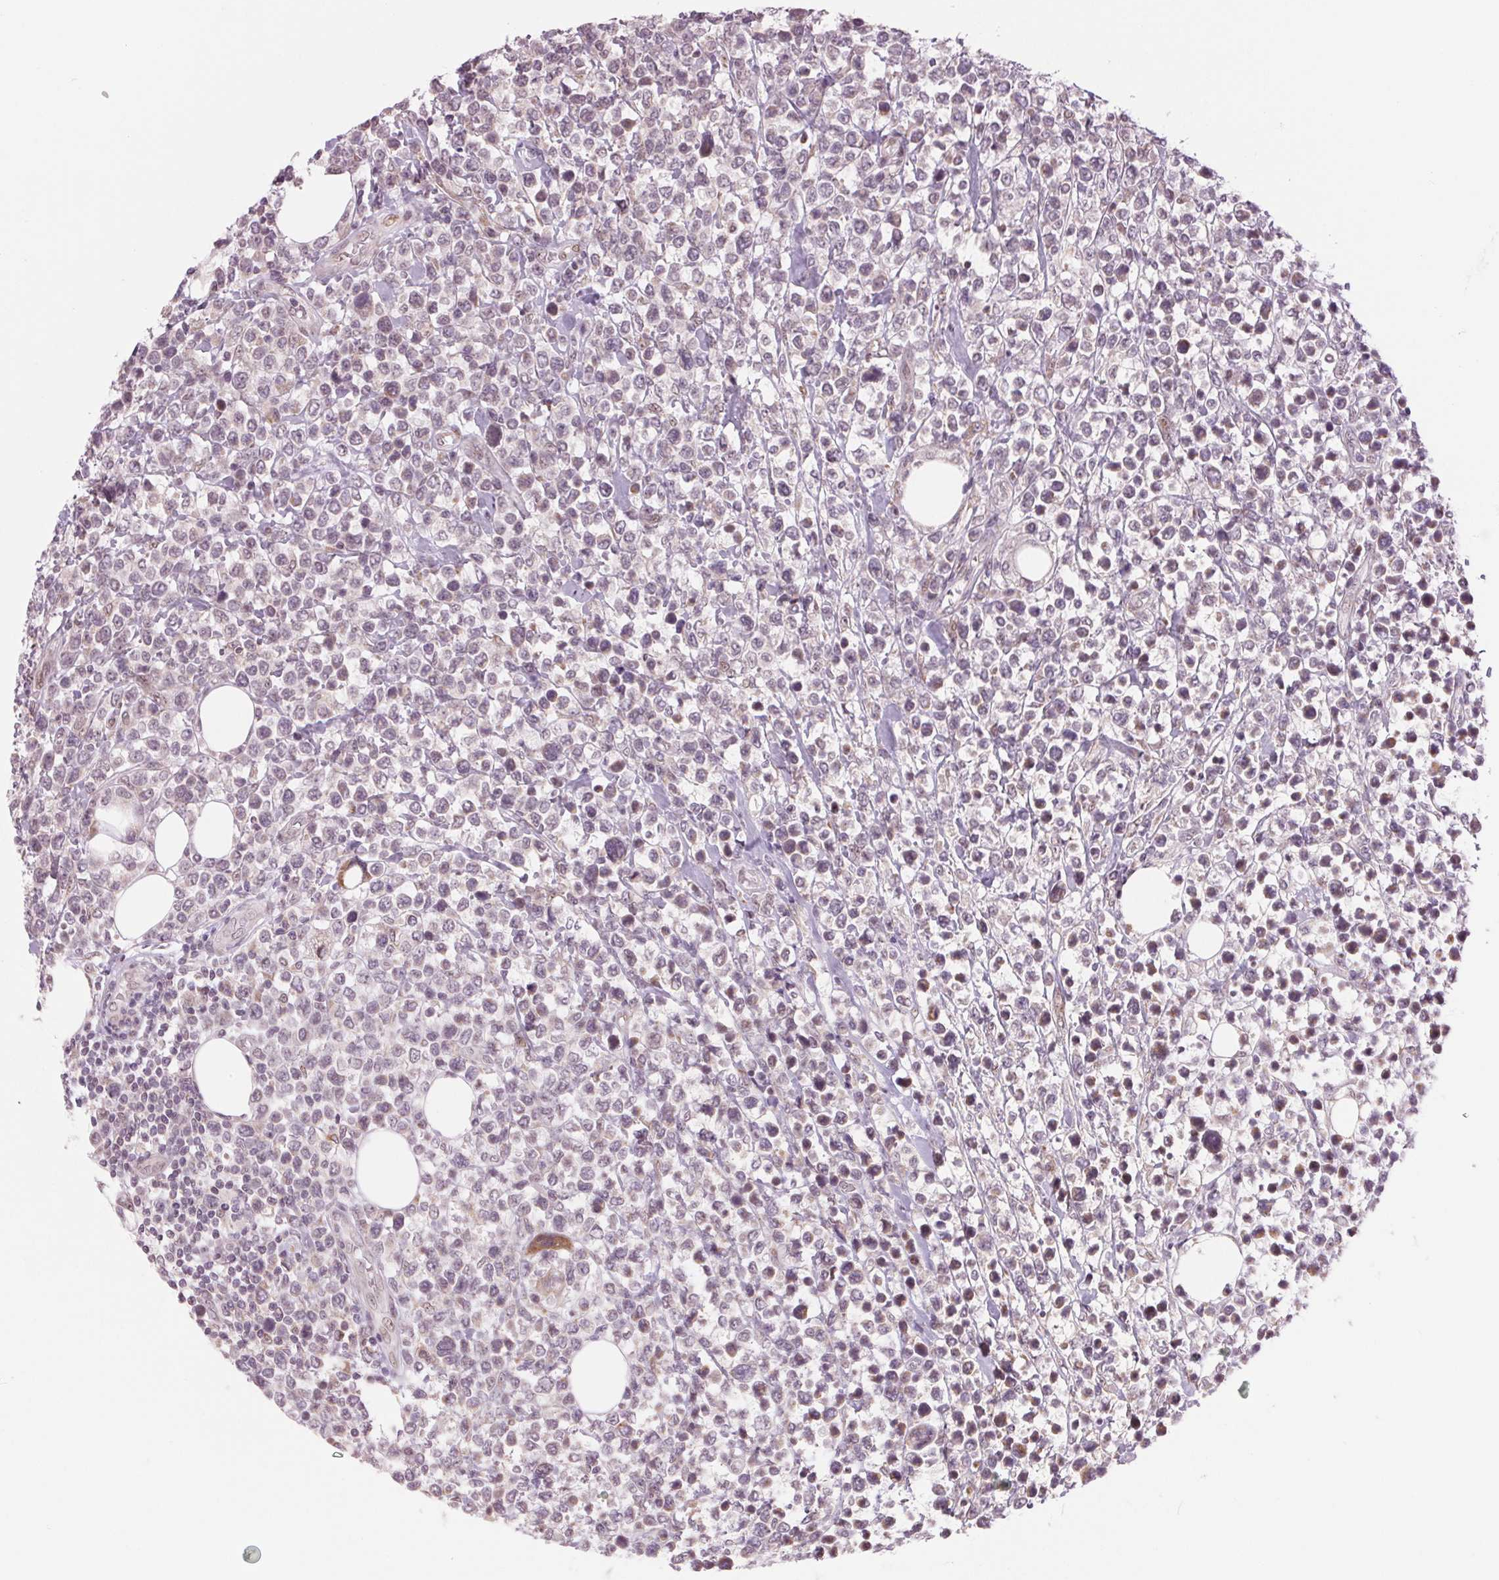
{"staining": {"intensity": "negative", "quantity": "none", "location": "none"}, "tissue": "lymphoma", "cell_type": "Tumor cells", "image_type": "cancer", "snomed": [{"axis": "morphology", "description": "Malignant lymphoma, non-Hodgkin's type, High grade"}, {"axis": "topography", "description": "Soft tissue"}], "caption": "Tumor cells show no significant positivity in lymphoma. The staining is performed using DAB (3,3'-diaminobenzidine) brown chromogen with nuclei counter-stained in using hematoxylin.", "gene": "ARHGAP32", "patient": {"sex": "female", "age": 56}}